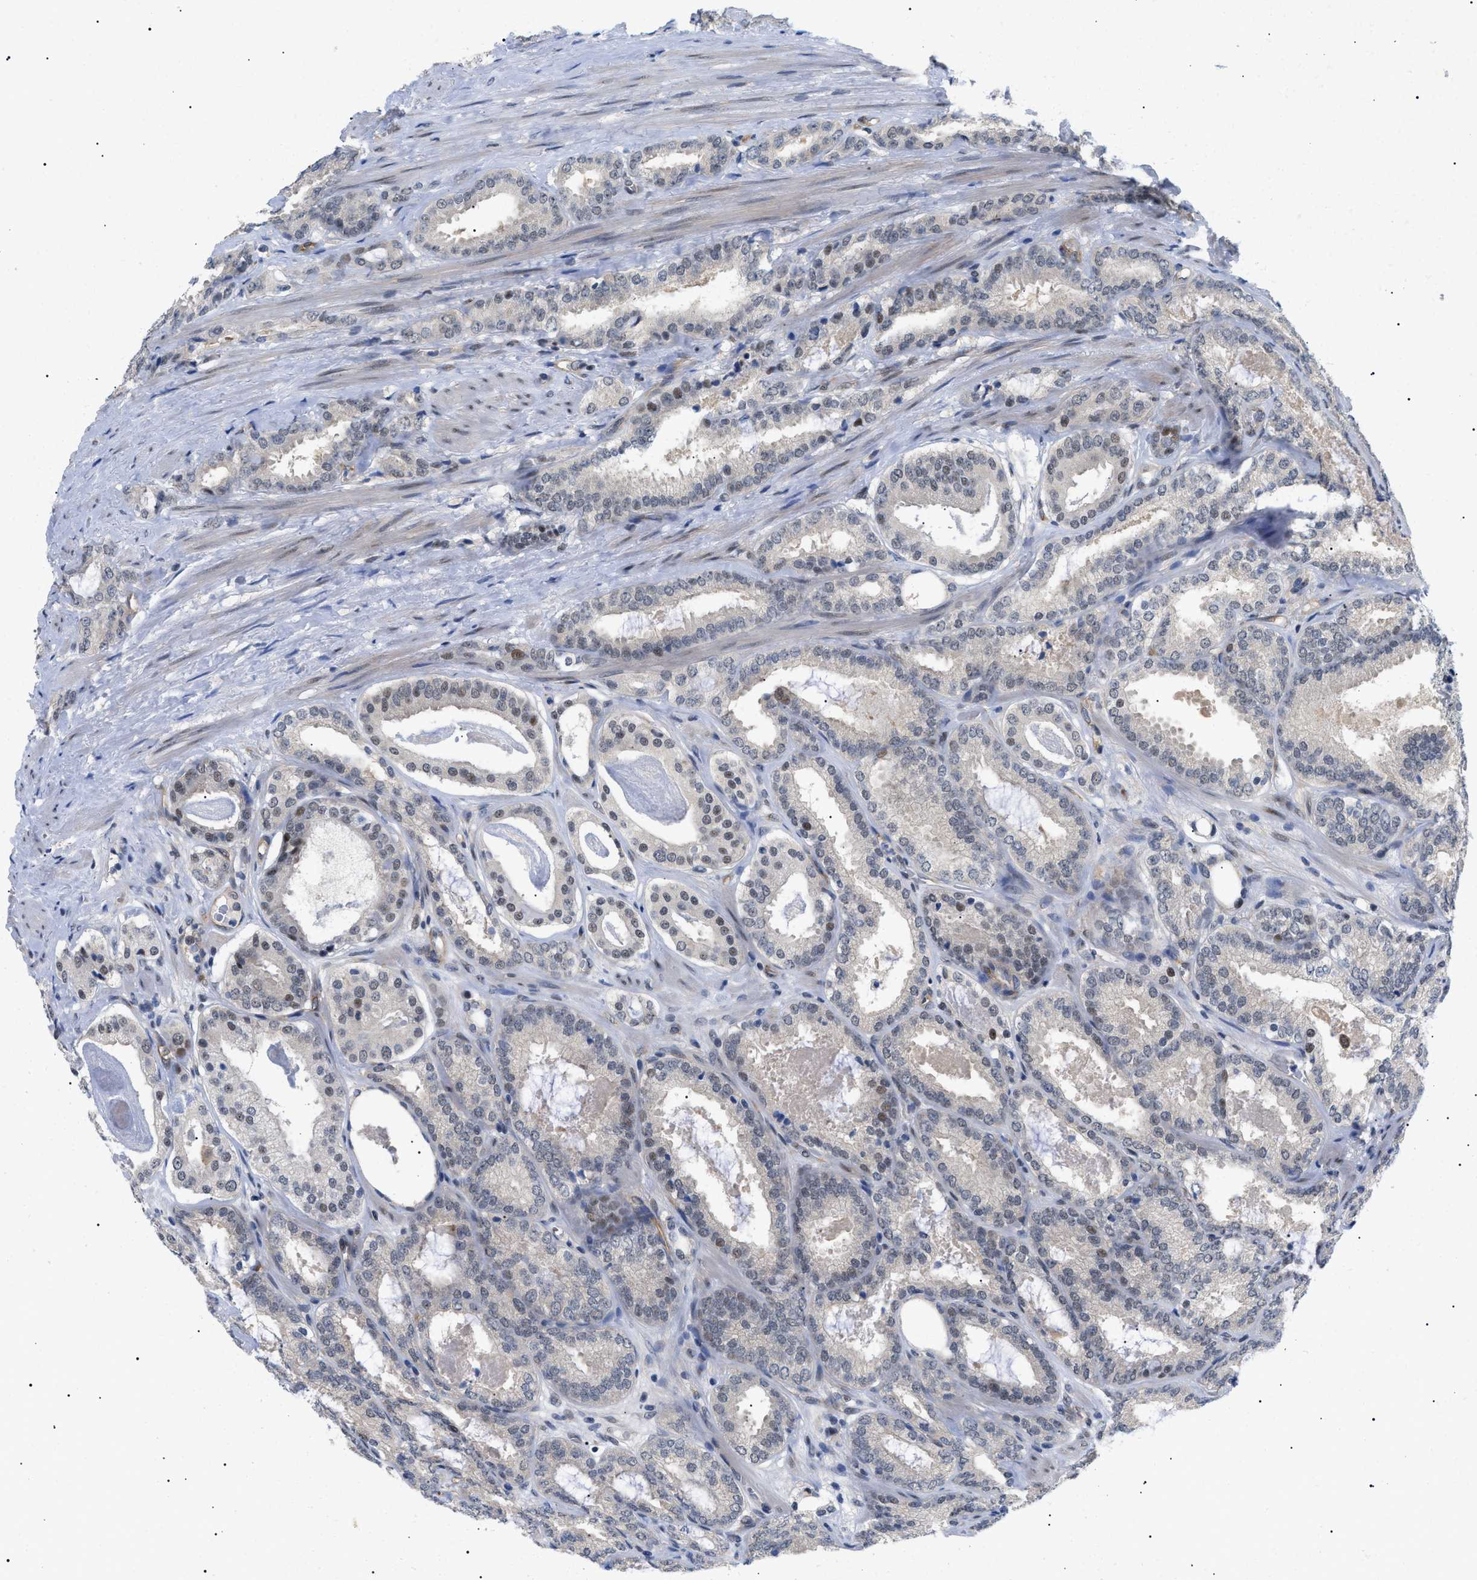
{"staining": {"intensity": "weak", "quantity": "<25%", "location": "nuclear"}, "tissue": "prostate cancer", "cell_type": "Tumor cells", "image_type": "cancer", "snomed": [{"axis": "morphology", "description": "Adenocarcinoma, Low grade"}, {"axis": "topography", "description": "Prostate"}], "caption": "Tumor cells show no significant expression in prostate cancer (low-grade adenocarcinoma).", "gene": "GARRE1", "patient": {"sex": "male", "age": 69}}